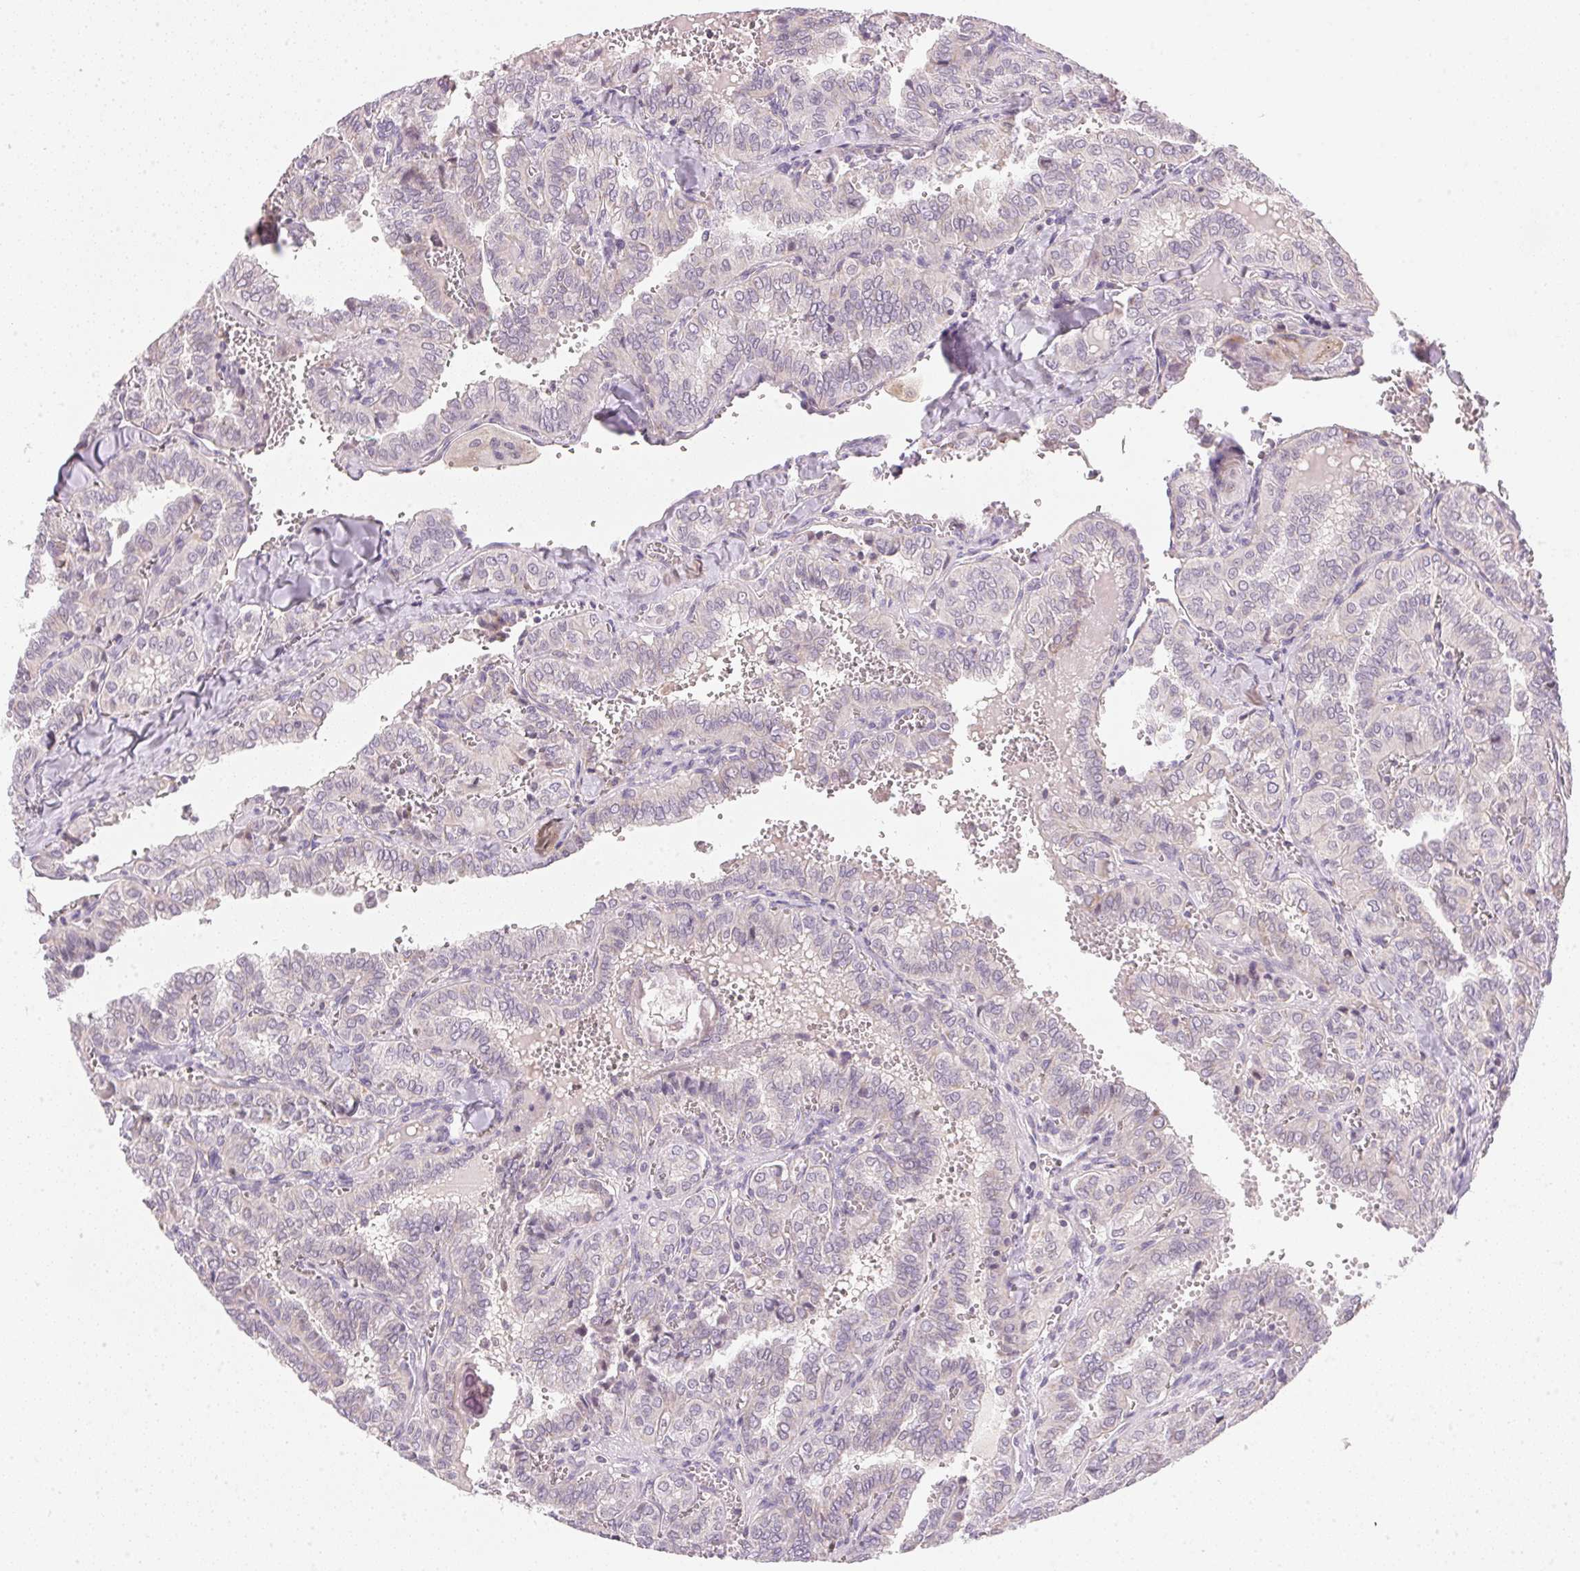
{"staining": {"intensity": "negative", "quantity": "none", "location": "none"}, "tissue": "thyroid cancer", "cell_type": "Tumor cells", "image_type": "cancer", "snomed": [{"axis": "morphology", "description": "Papillary adenocarcinoma, NOS"}, {"axis": "topography", "description": "Thyroid gland"}], "caption": "This histopathology image is of papillary adenocarcinoma (thyroid) stained with immunohistochemistry to label a protein in brown with the nuclei are counter-stained blue. There is no staining in tumor cells.", "gene": "COQ7", "patient": {"sex": "female", "age": 41}}